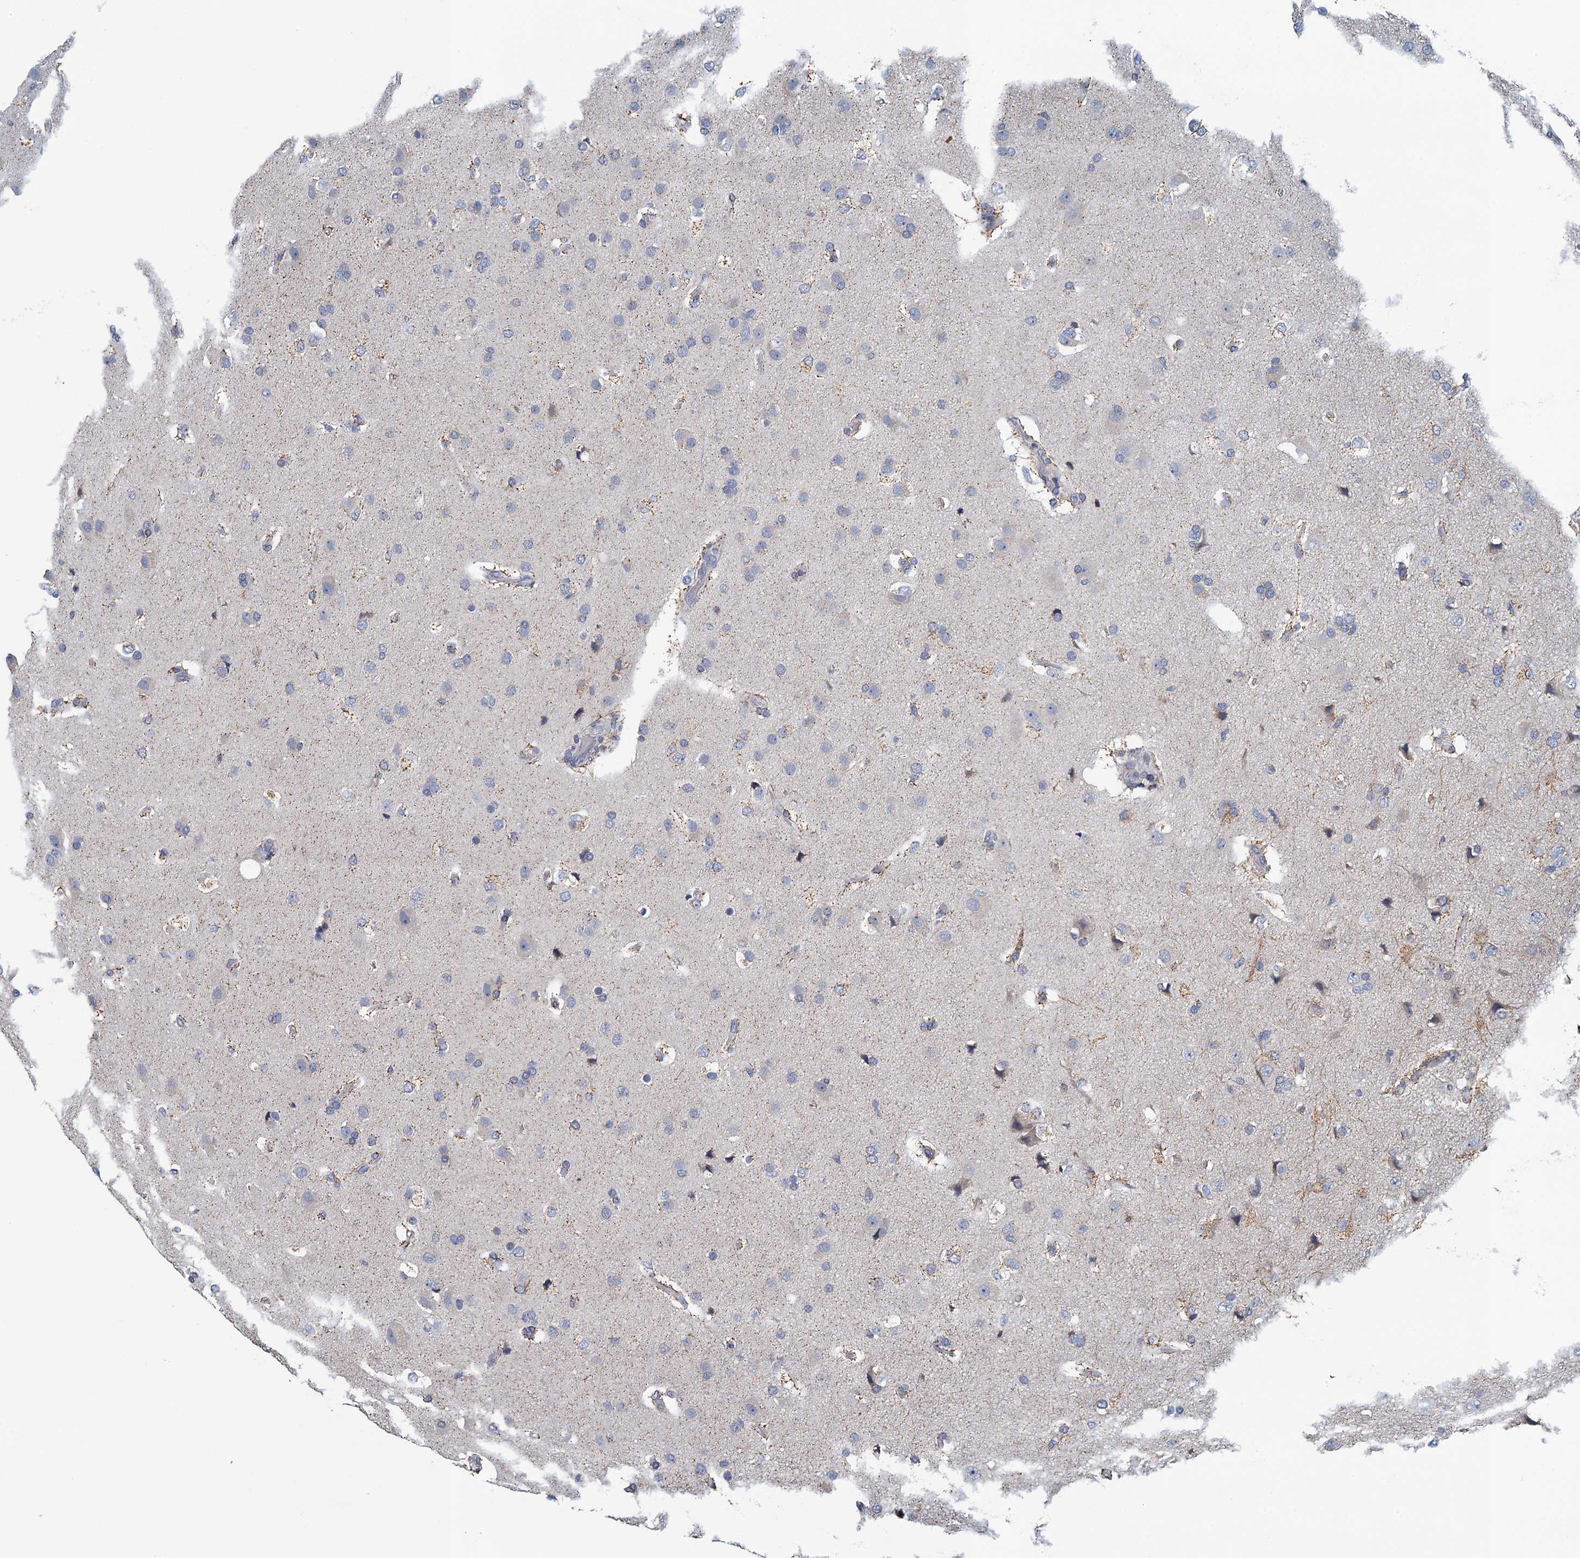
{"staining": {"intensity": "weak", "quantity": "<25%", "location": "cytoplasmic/membranous"}, "tissue": "glioma", "cell_type": "Tumor cells", "image_type": "cancer", "snomed": [{"axis": "morphology", "description": "Glioma, malignant, High grade"}, {"axis": "topography", "description": "Brain"}], "caption": "The image reveals no significant expression in tumor cells of glioma.", "gene": "TRAF3IP3", "patient": {"sex": "male", "age": 77}}